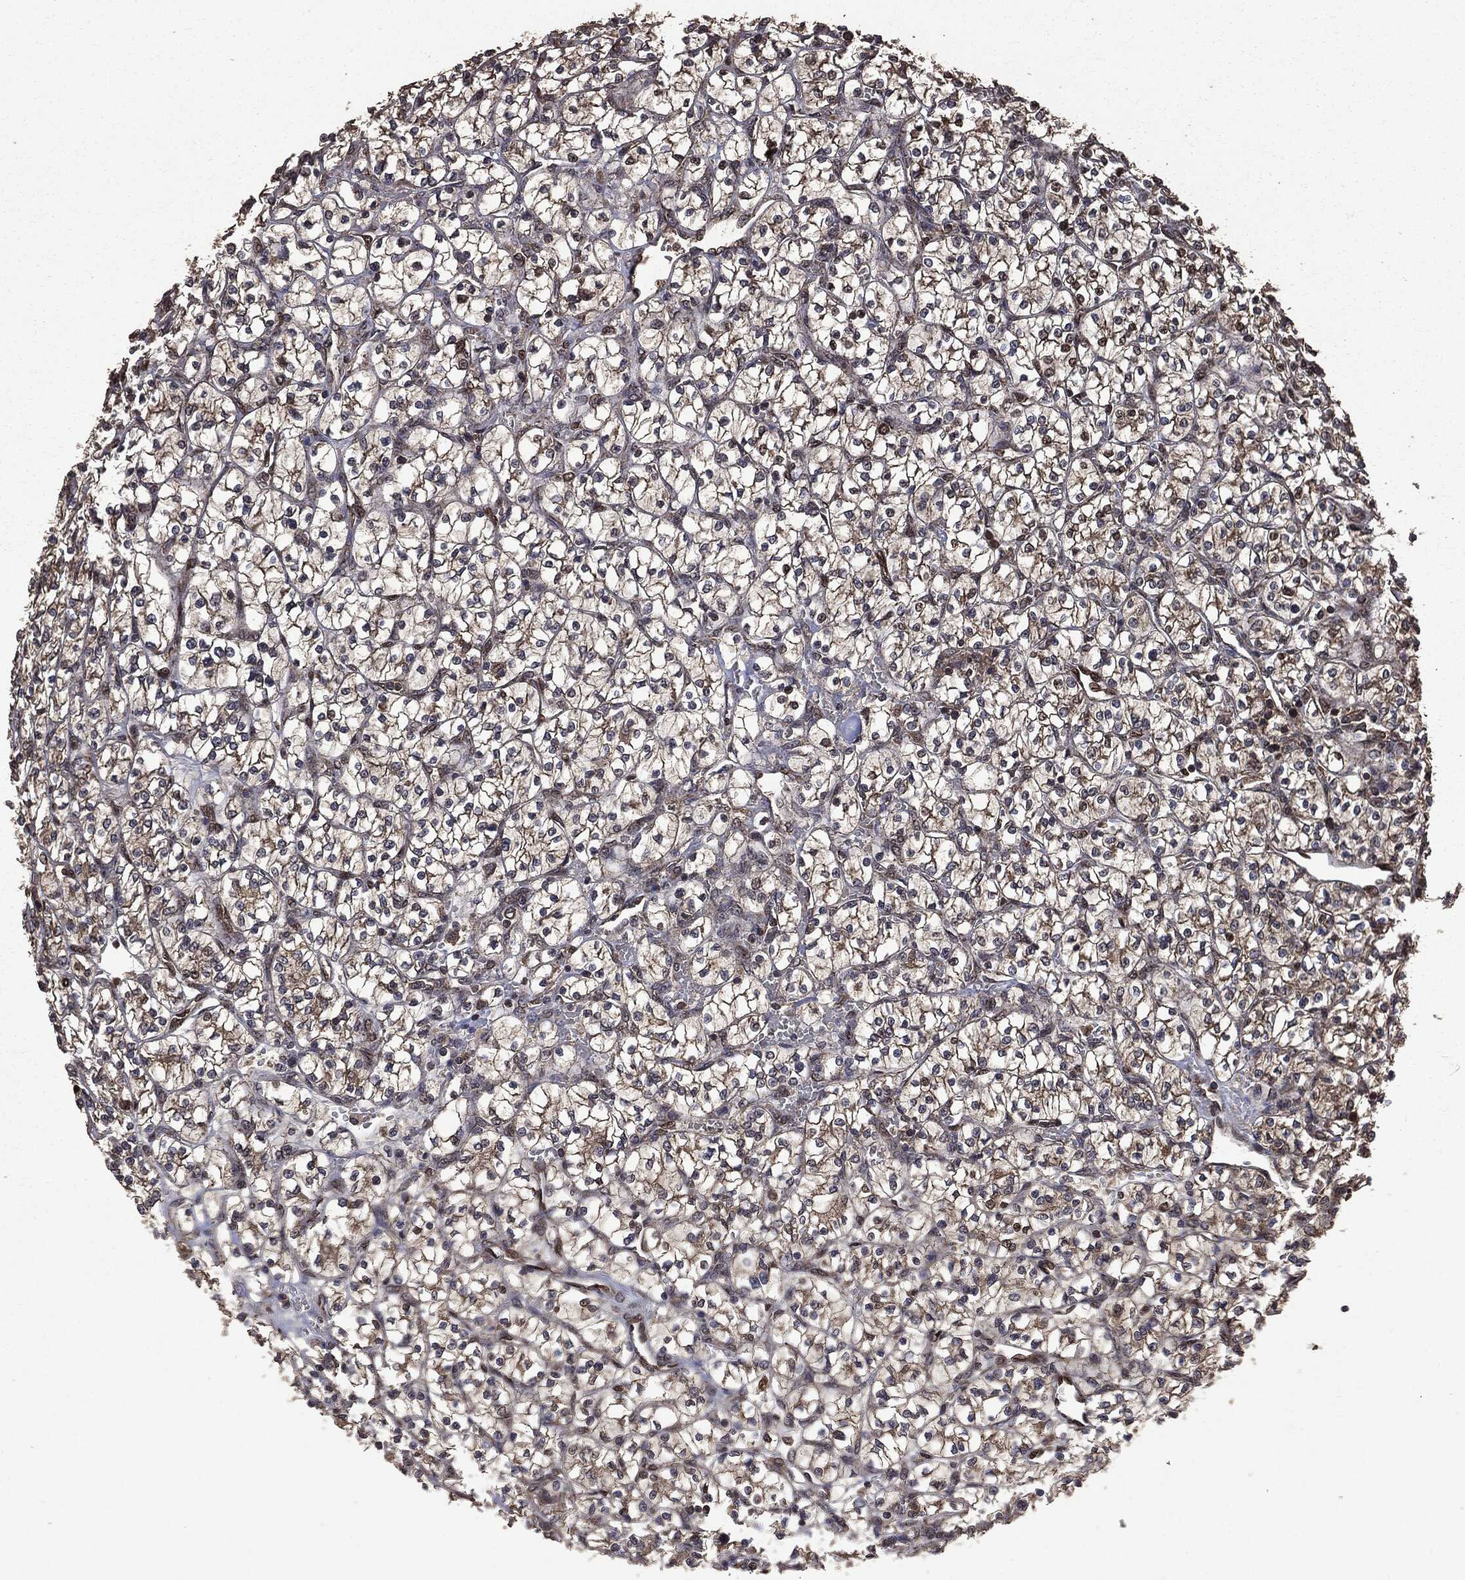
{"staining": {"intensity": "moderate", "quantity": ">75%", "location": "cytoplasmic/membranous,nuclear"}, "tissue": "renal cancer", "cell_type": "Tumor cells", "image_type": "cancer", "snomed": [{"axis": "morphology", "description": "Adenocarcinoma, NOS"}, {"axis": "topography", "description": "Kidney"}], "caption": "Renal cancer stained with a brown dye reveals moderate cytoplasmic/membranous and nuclear positive staining in approximately >75% of tumor cells.", "gene": "PPP6R2", "patient": {"sex": "female", "age": 64}}